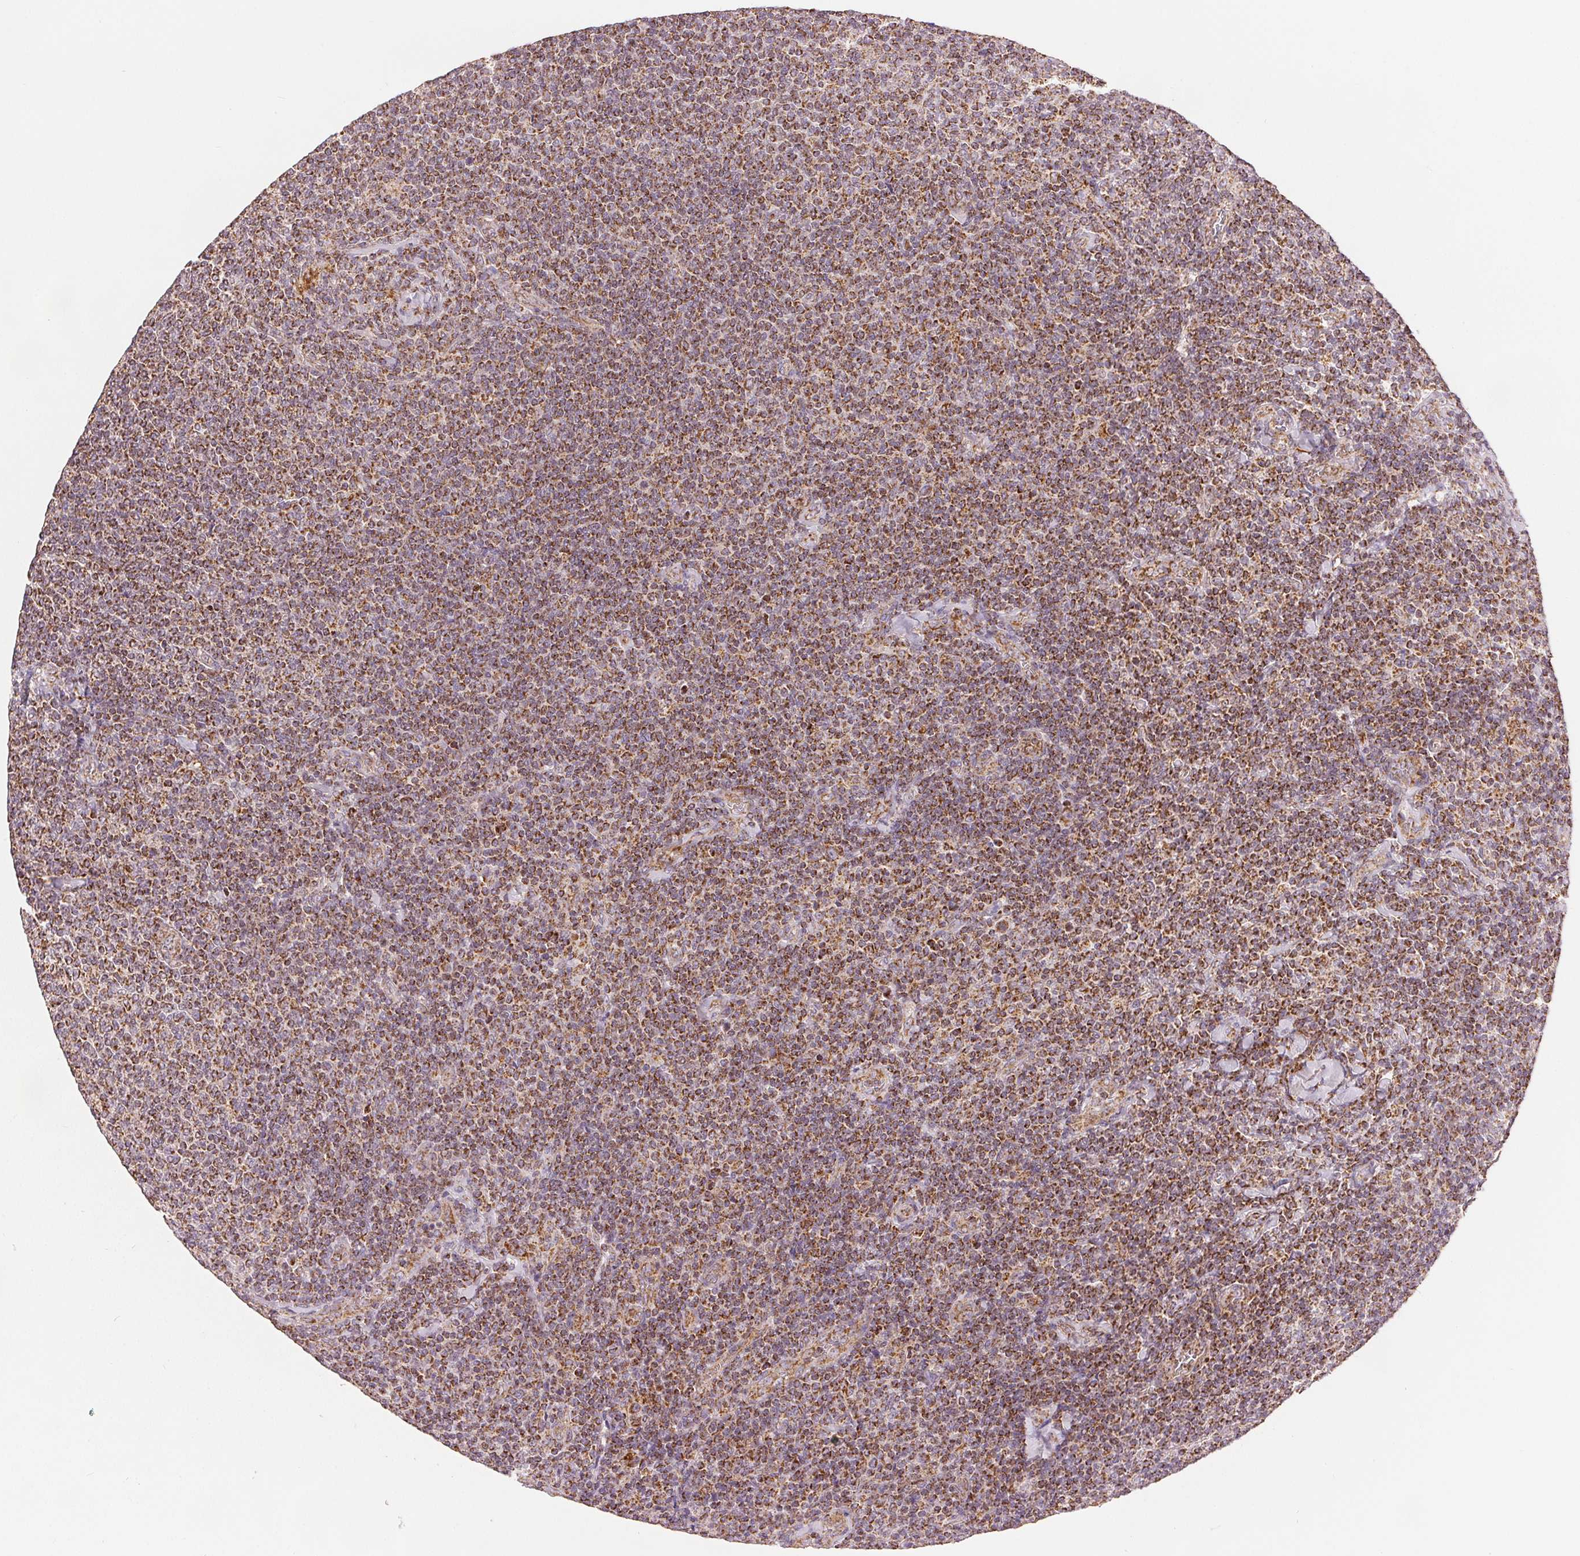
{"staining": {"intensity": "strong", "quantity": ">75%", "location": "cytoplasmic/membranous"}, "tissue": "lymphoma", "cell_type": "Tumor cells", "image_type": "cancer", "snomed": [{"axis": "morphology", "description": "Malignant lymphoma, non-Hodgkin's type, Low grade"}, {"axis": "topography", "description": "Lymph node"}], "caption": "About >75% of tumor cells in lymphoma display strong cytoplasmic/membranous protein positivity as visualized by brown immunohistochemical staining.", "gene": "SDHB", "patient": {"sex": "male", "age": 52}}